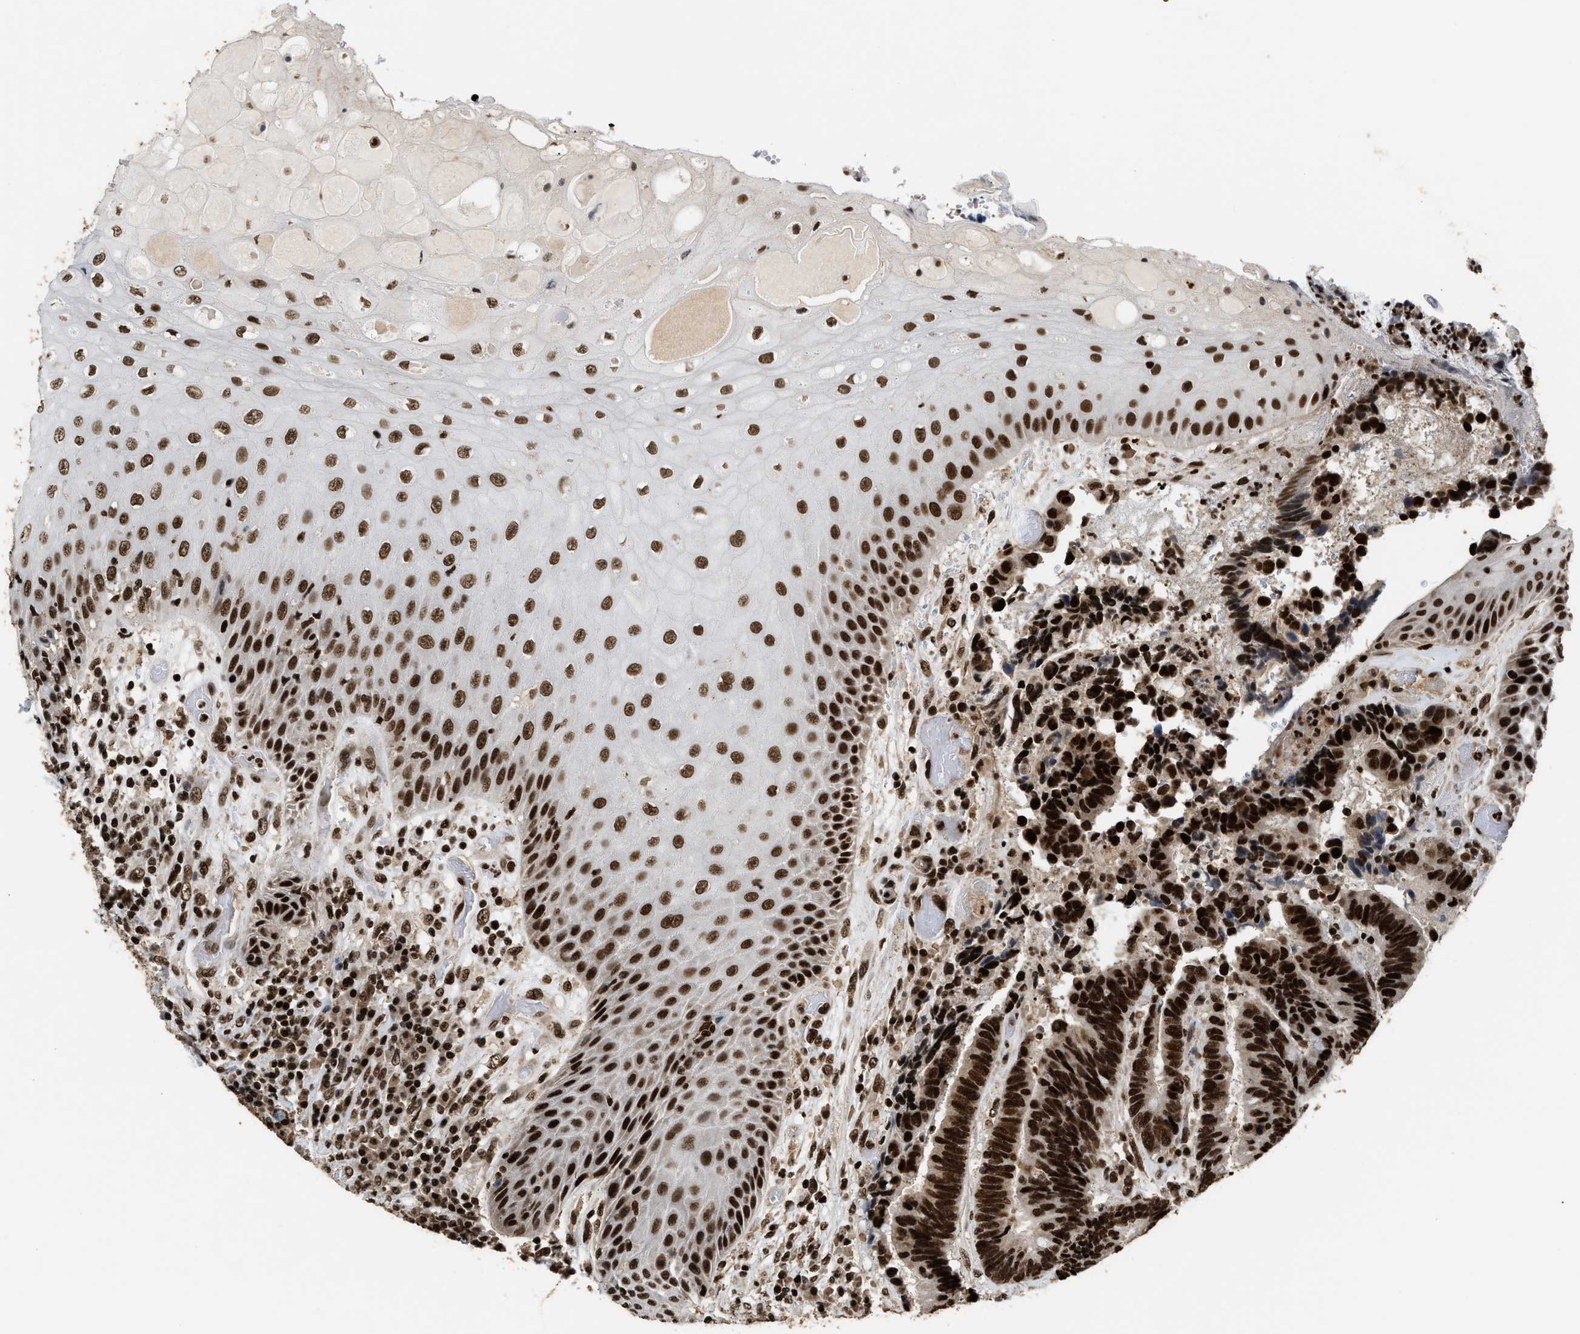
{"staining": {"intensity": "strong", "quantity": ">75%", "location": "nuclear"}, "tissue": "colorectal cancer", "cell_type": "Tumor cells", "image_type": "cancer", "snomed": [{"axis": "morphology", "description": "Adenocarcinoma, NOS"}, {"axis": "topography", "description": "Rectum"}, {"axis": "topography", "description": "Anal"}], "caption": "This is a micrograph of immunohistochemistry staining of colorectal adenocarcinoma, which shows strong positivity in the nuclear of tumor cells.", "gene": "RAD21", "patient": {"sex": "female", "age": 89}}